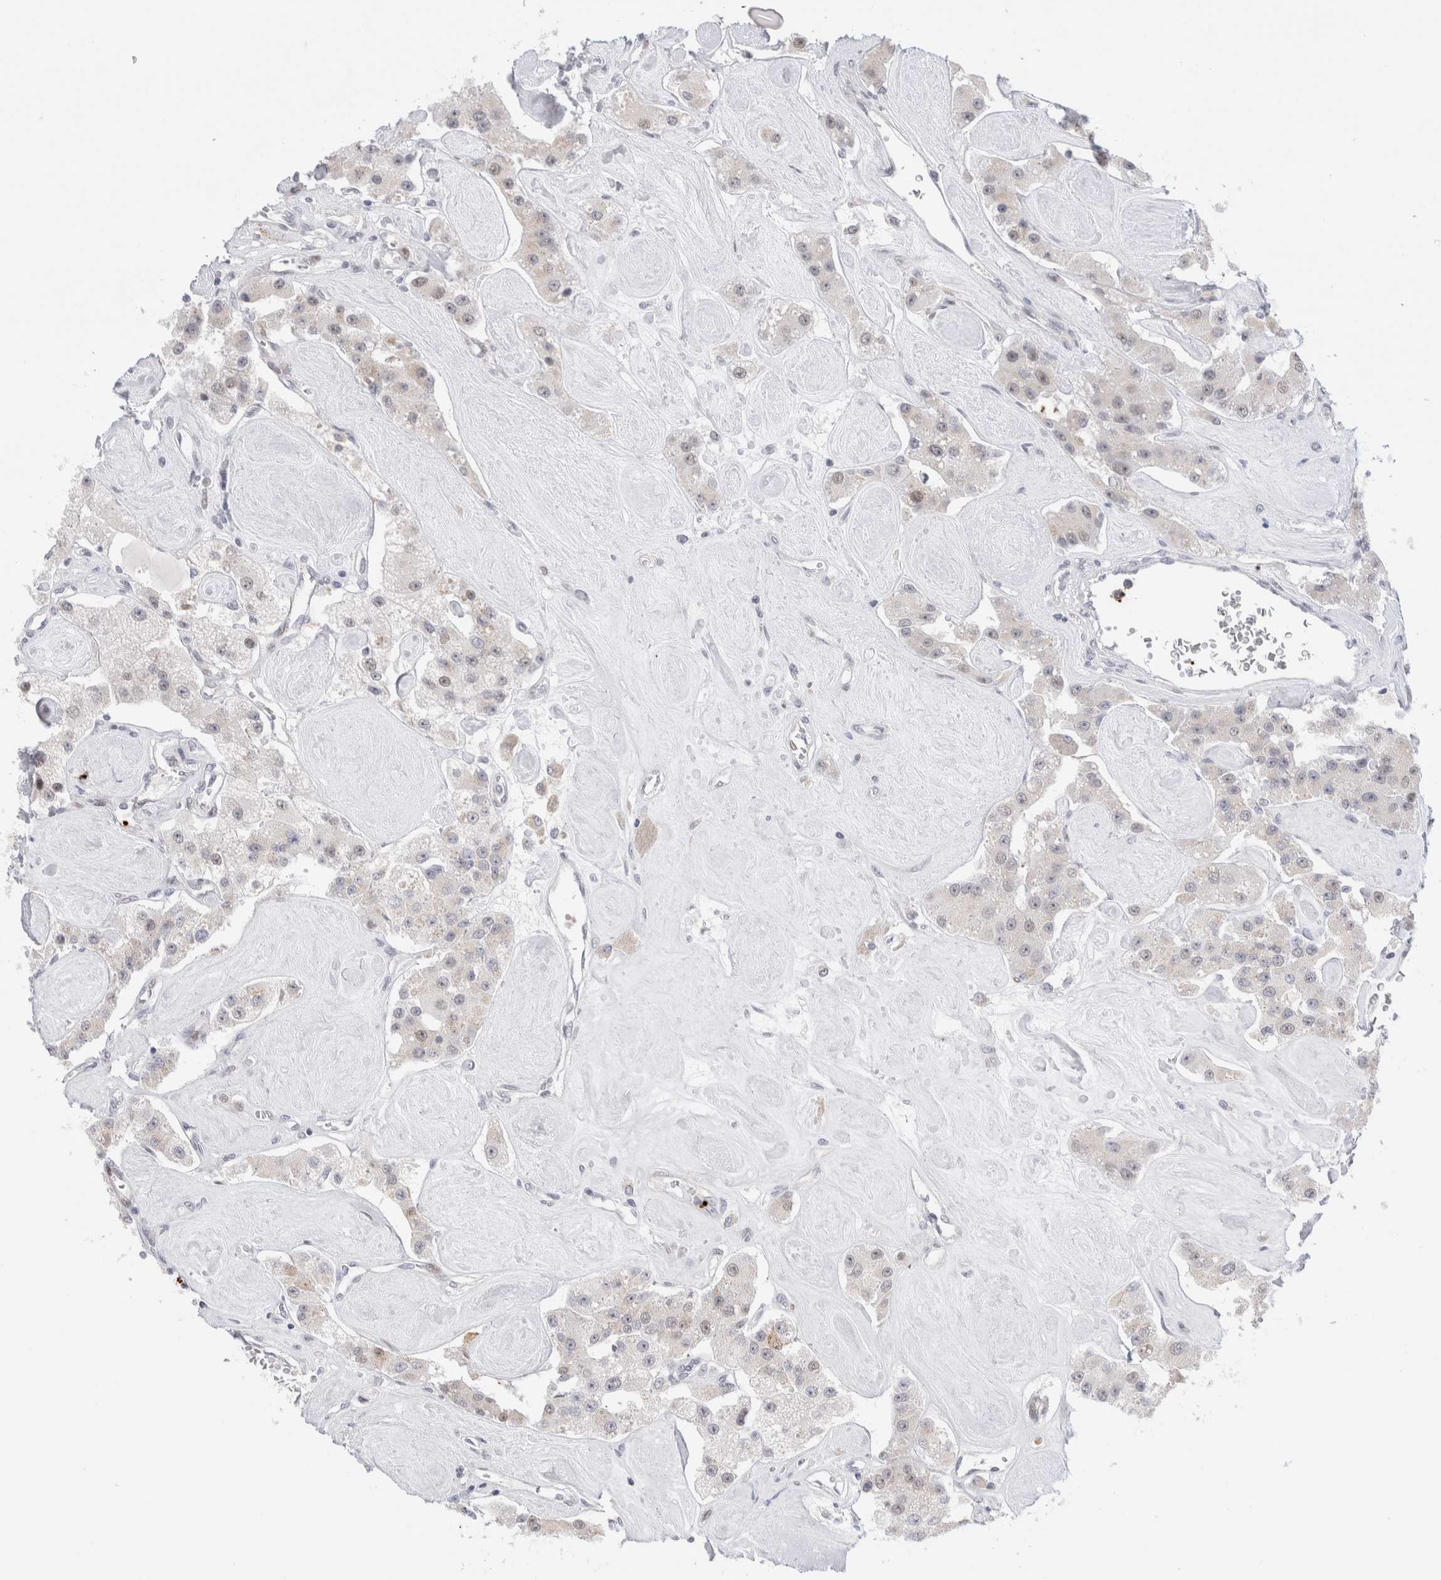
{"staining": {"intensity": "weak", "quantity": "<25%", "location": "cytoplasmic/membranous"}, "tissue": "carcinoid", "cell_type": "Tumor cells", "image_type": "cancer", "snomed": [{"axis": "morphology", "description": "Carcinoid, malignant, NOS"}, {"axis": "topography", "description": "Pancreas"}], "caption": "A histopathology image of carcinoid (malignant) stained for a protein displays no brown staining in tumor cells.", "gene": "VPS28", "patient": {"sex": "male", "age": 41}}